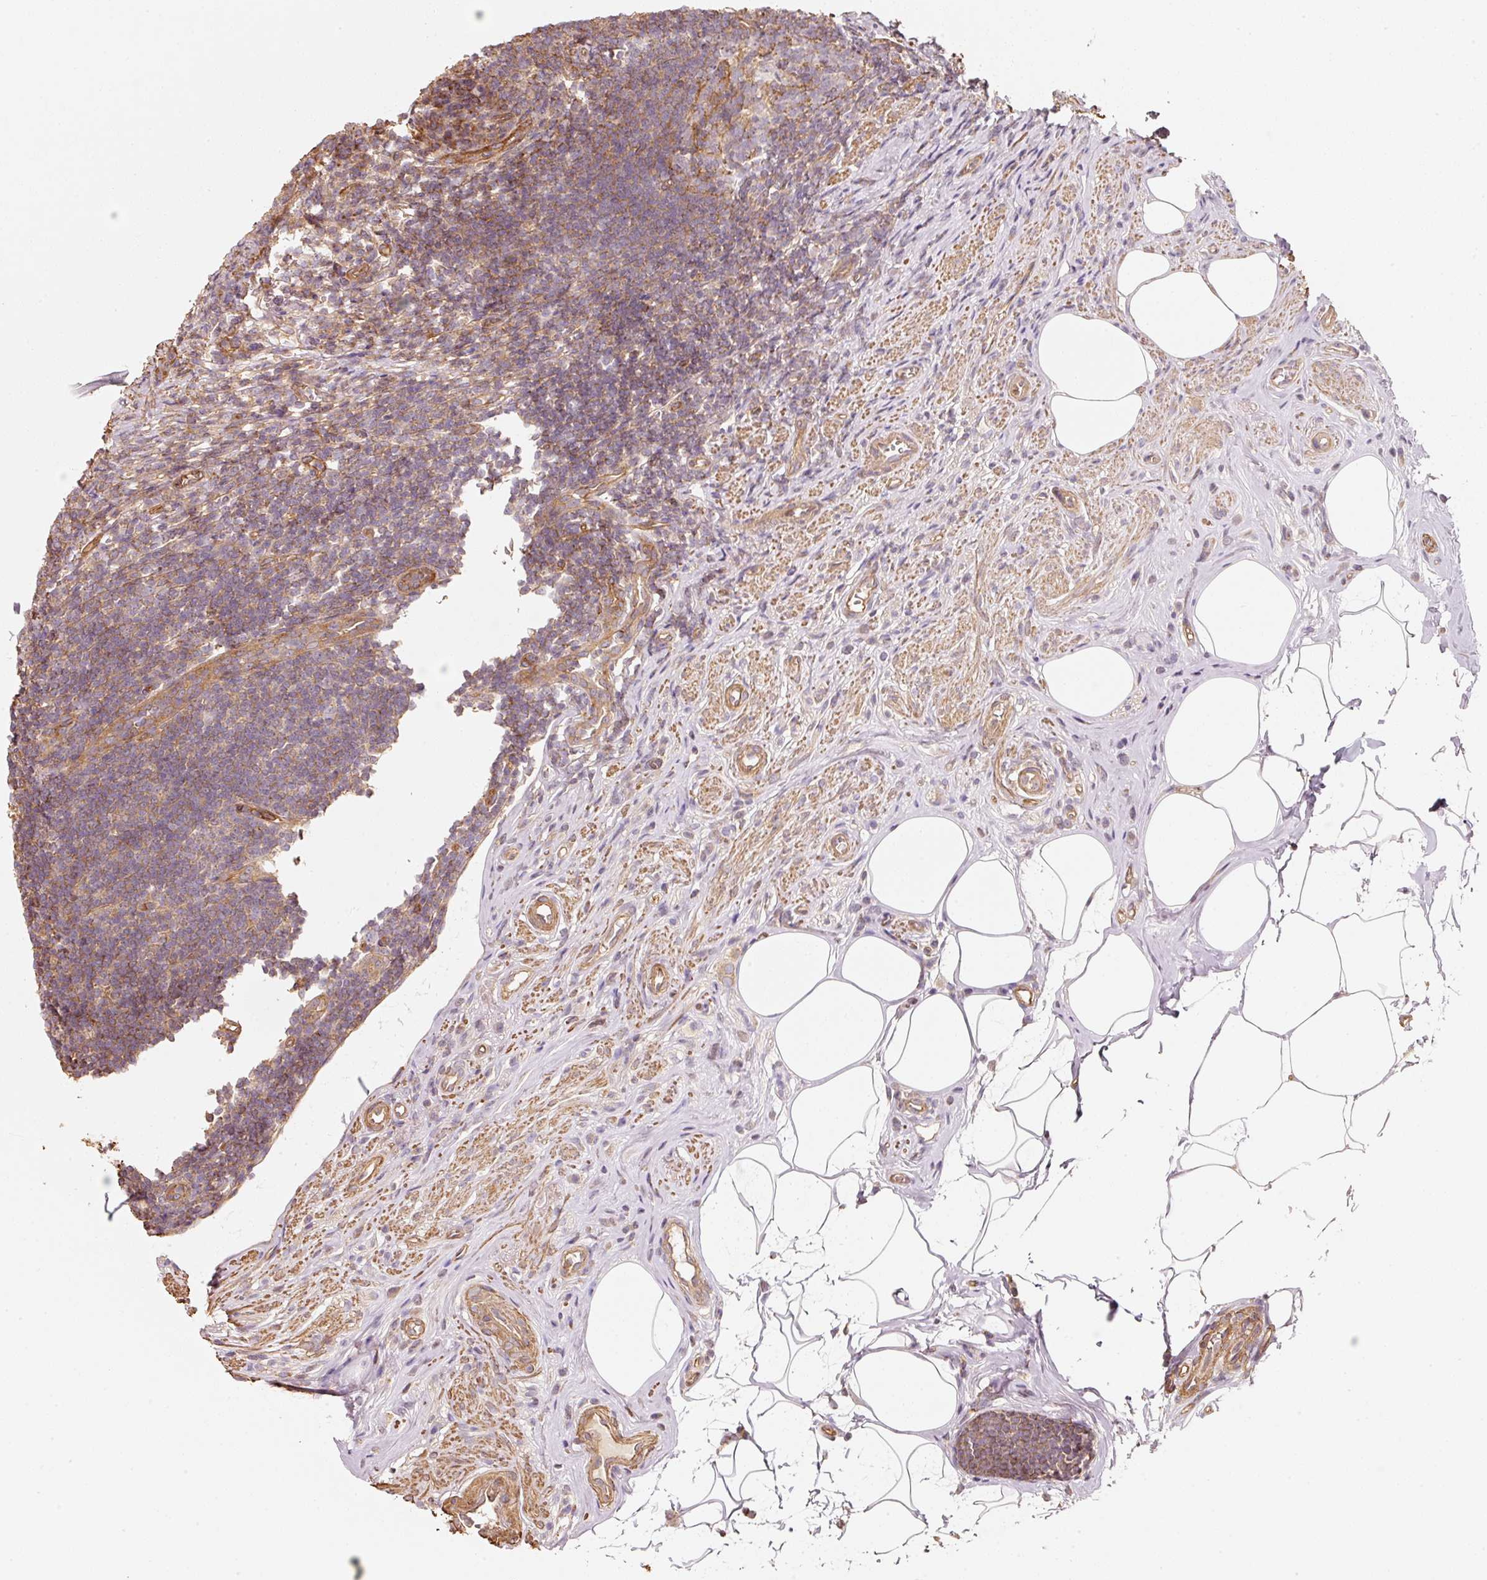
{"staining": {"intensity": "strong", "quantity": "25%-75%", "location": "cytoplasmic/membranous"}, "tissue": "appendix", "cell_type": "Glandular cells", "image_type": "normal", "snomed": [{"axis": "morphology", "description": "Normal tissue, NOS"}, {"axis": "topography", "description": "Appendix"}], "caption": "The photomicrograph displays immunohistochemical staining of unremarkable appendix. There is strong cytoplasmic/membranous staining is appreciated in about 25%-75% of glandular cells. (Stains: DAB (3,3'-diaminobenzidine) in brown, nuclei in blue, Microscopy: brightfield microscopy at high magnification).", "gene": "CEP95", "patient": {"sex": "female", "age": 56}}